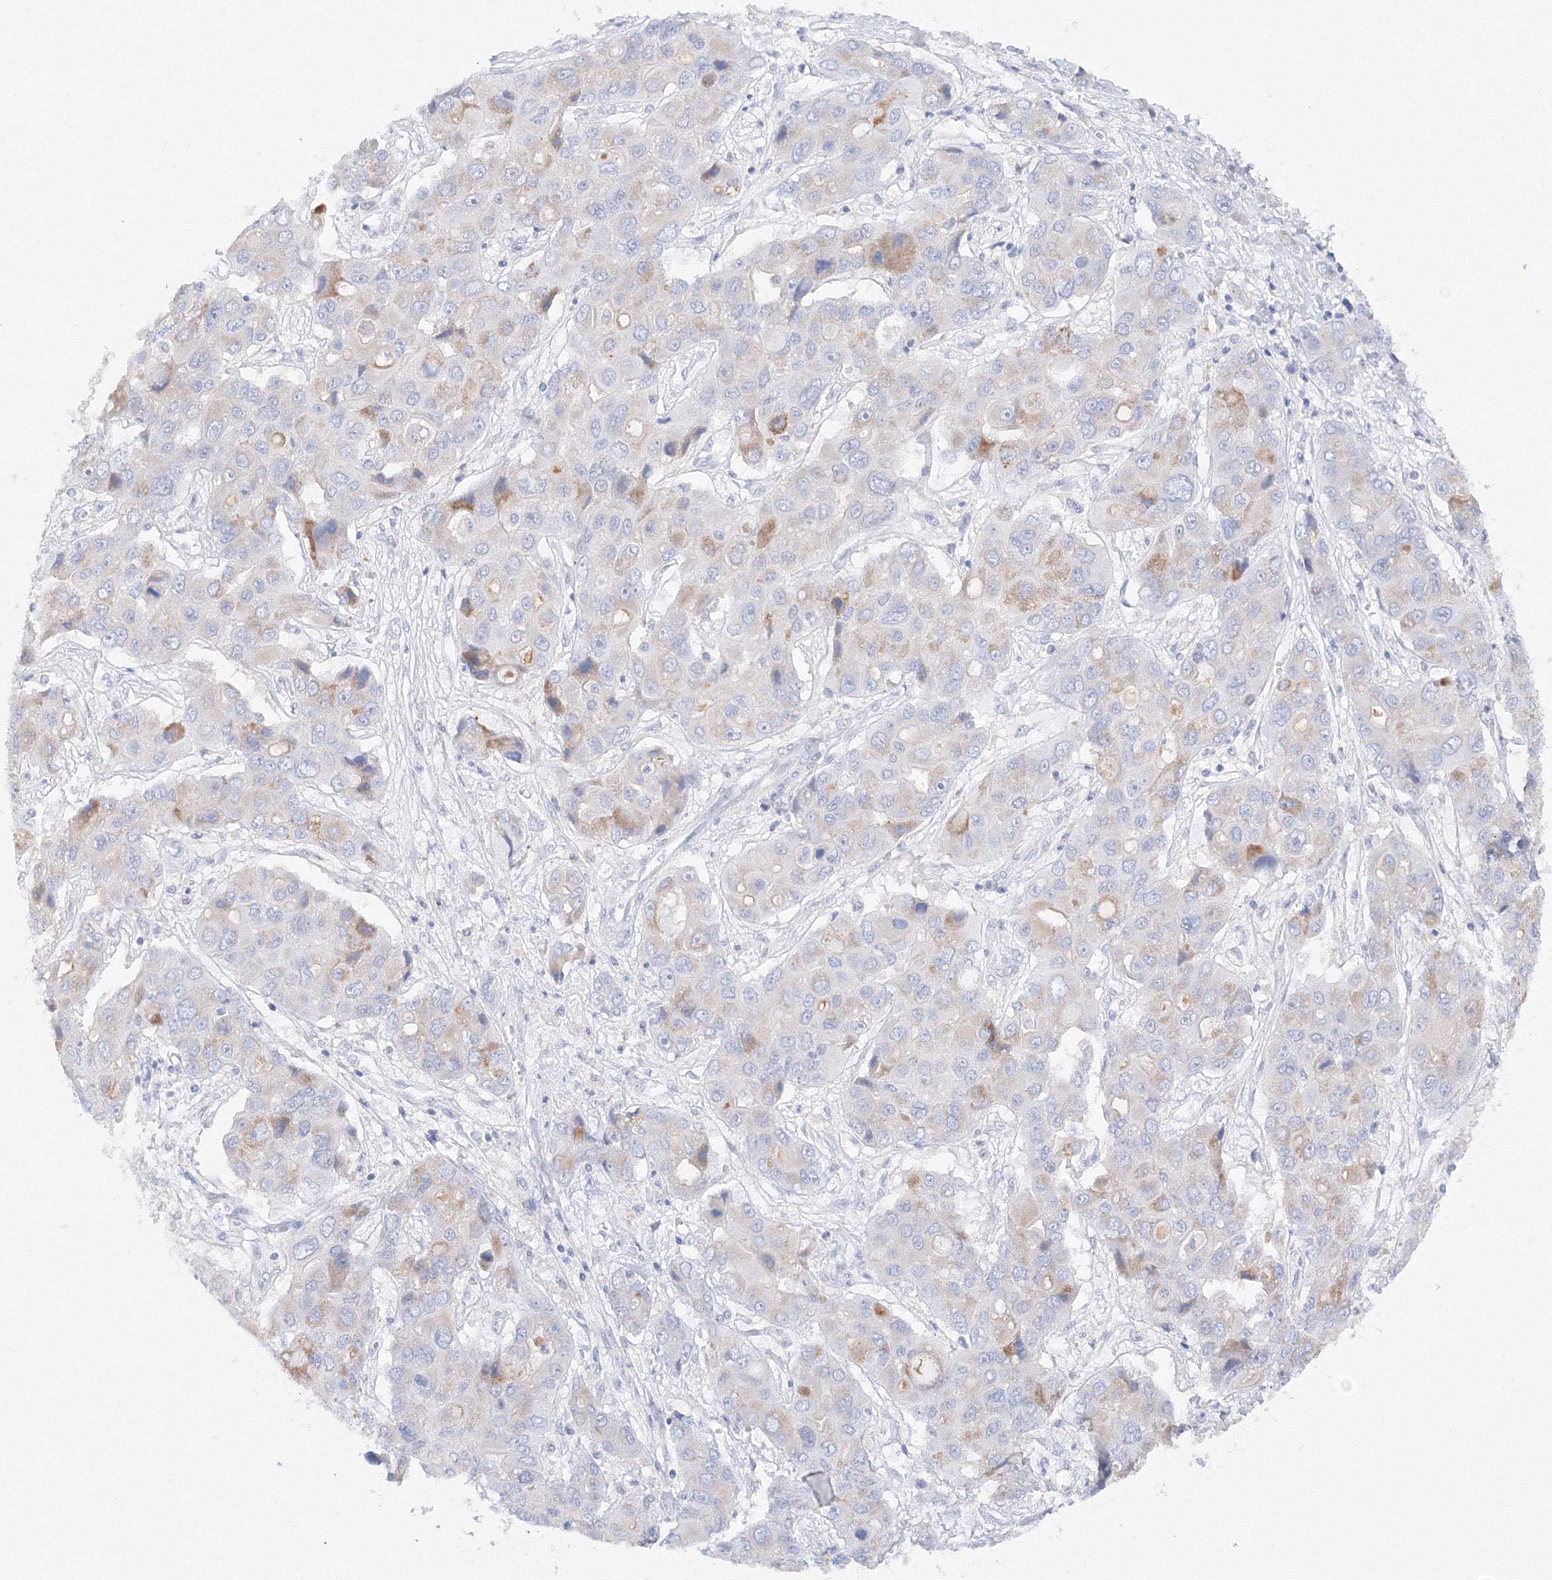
{"staining": {"intensity": "weak", "quantity": "<25%", "location": "cytoplasmic/membranous"}, "tissue": "liver cancer", "cell_type": "Tumor cells", "image_type": "cancer", "snomed": [{"axis": "morphology", "description": "Cholangiocarcinoma"}, {"axis": "topography", "description": "Liver"}], "caption": "Liver cancer stained for a protein using immunohistochemistry displays no expression tumor cells.", "gene": "TAMM41", "patient": {"sex": "male", "age": 67}}